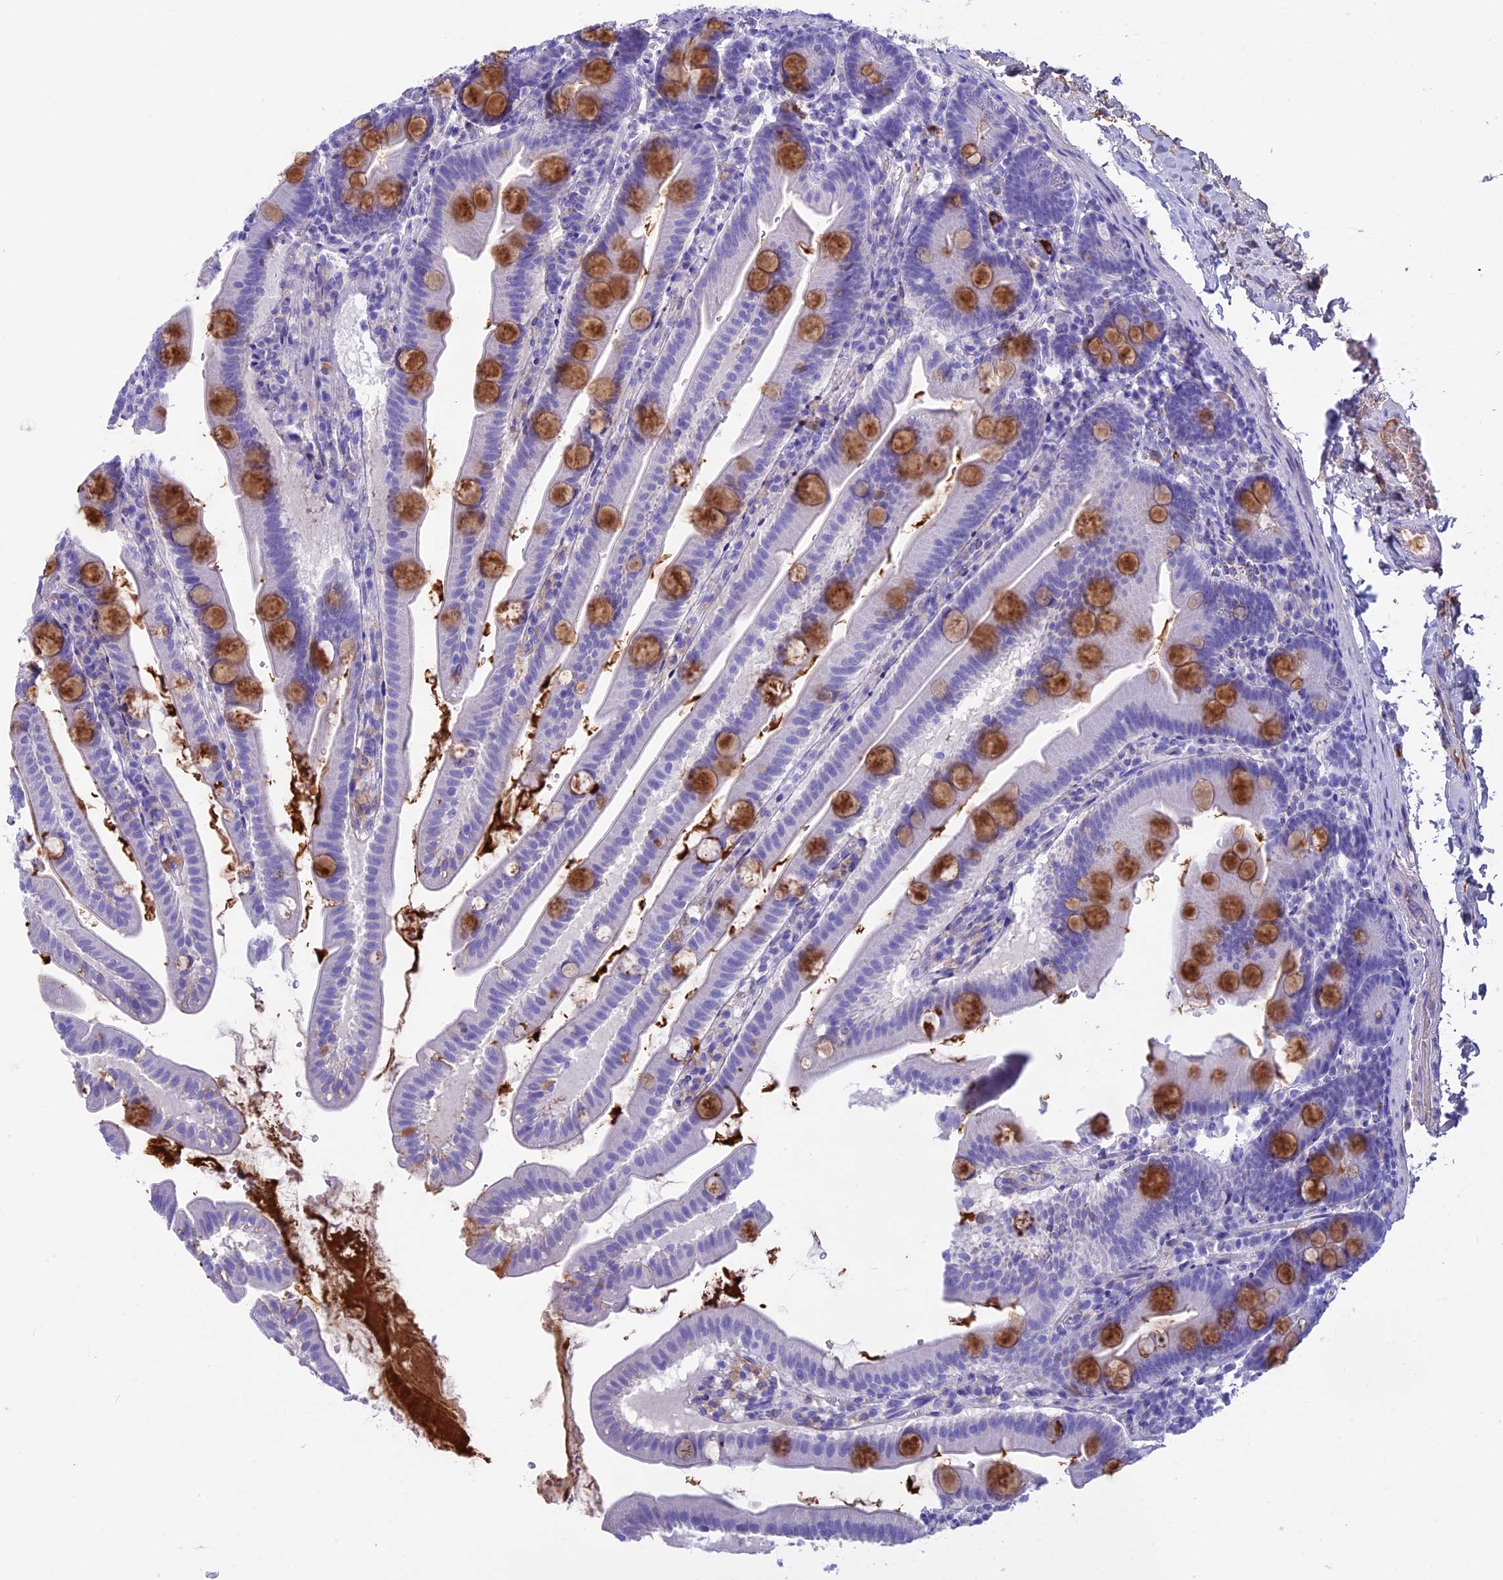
{"staining": {"intensity": "moderate", "quantity": "25%-75%", "location": "cytoplasmic/membranous"}, "tissue": "small intestine", "cell_type": "Glandular cells", "image_type": "normal", "snomed": [{"axis": "morphology", "description": "Normal tissue, NOS"}, {"axis": "topography", "description": "Small intestine"}], "caption": "A high-resolution photomicrograph shows immunohistochemistry staining of unremarkable small intestine, which exhibits moderate cytoplasmic/membranous staining in about 25%-75% of glandular cells.", "gene": "IGSF6", "patient": {"sex": "female", "age": 68}}